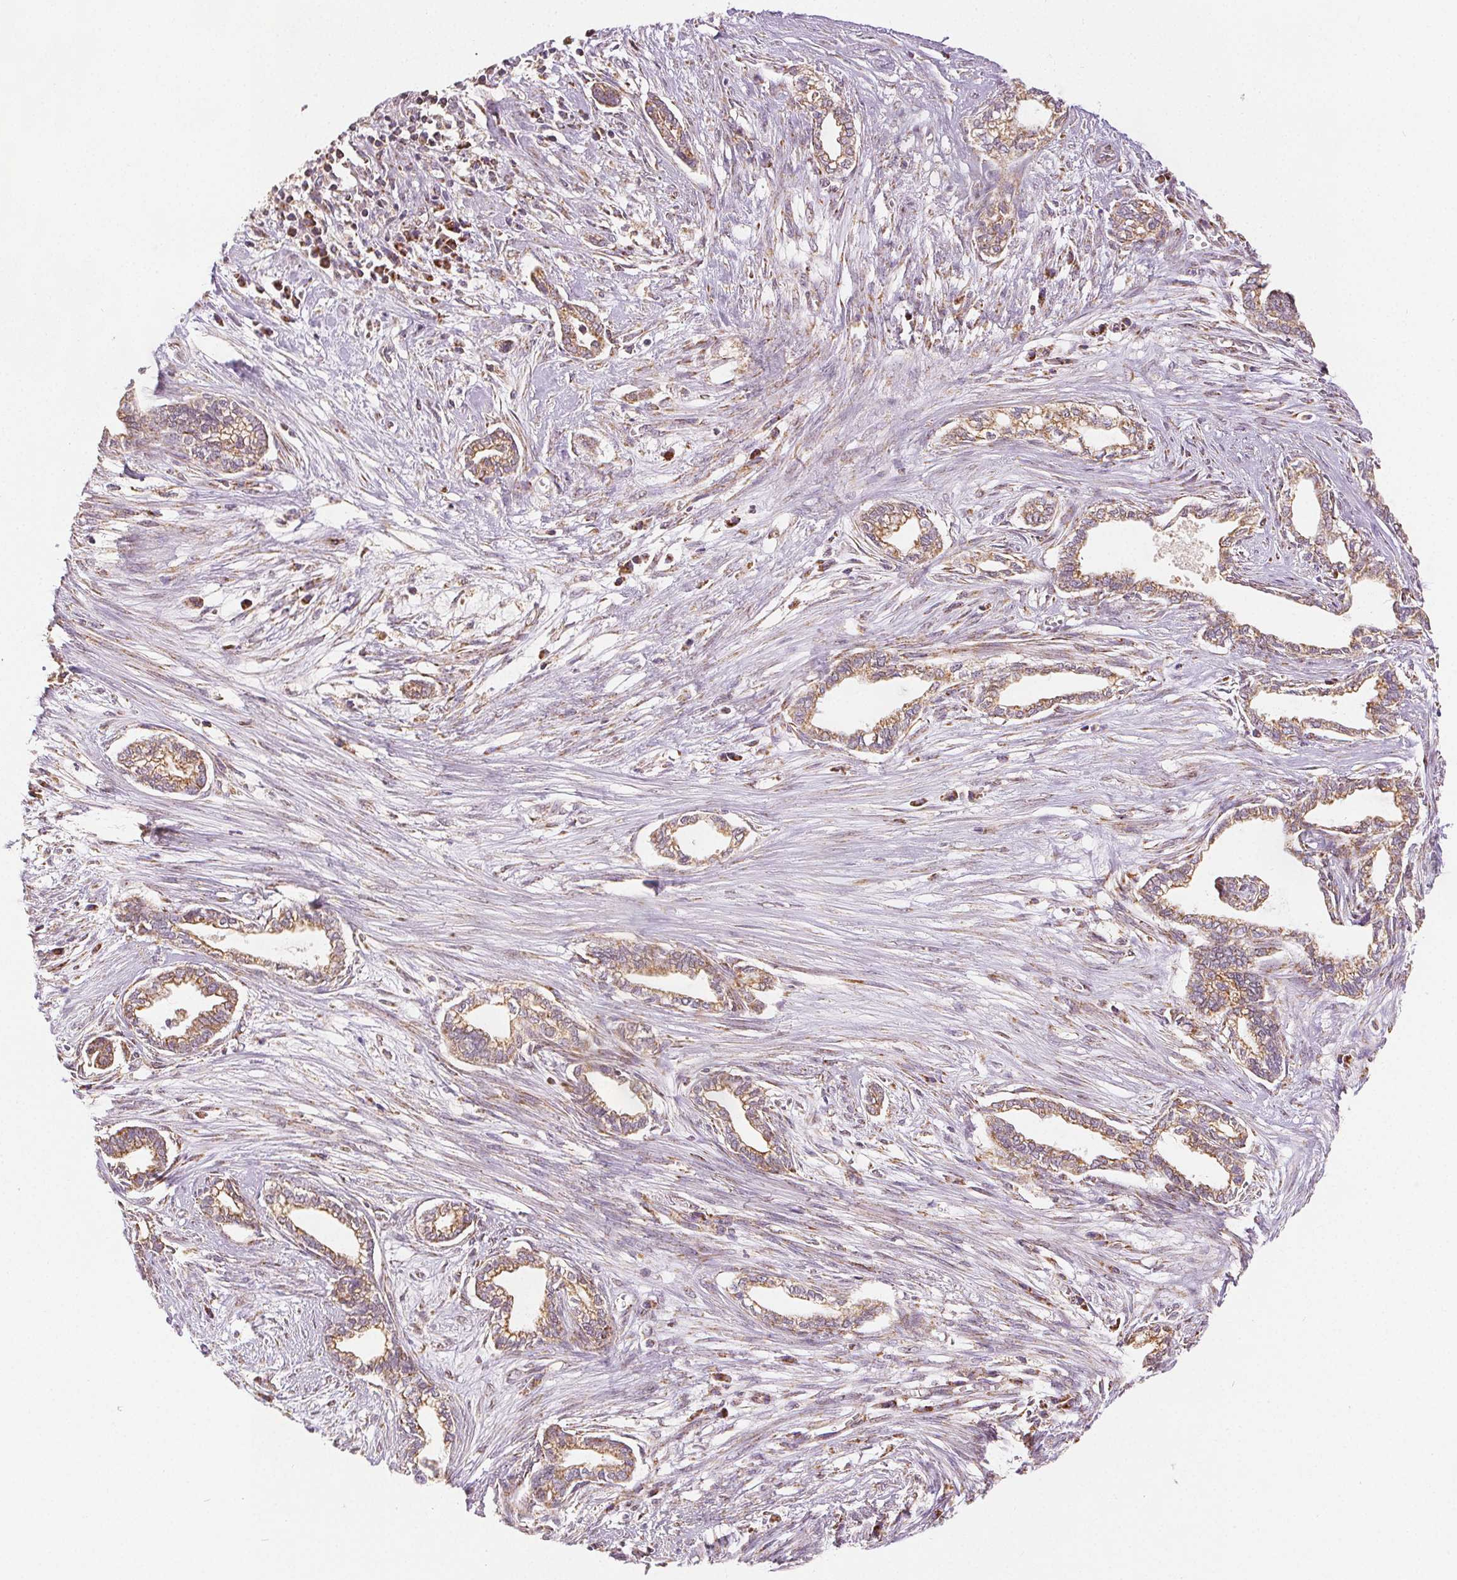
{"staining": {"intensity": "moderate", "quantity": ">75%", "location": "cytoplasmic/membranous"}, "tissue": "cervical cancer", "cell_type": "Tumor cells", "image_type": "cancer", "snomed": [{"axis": "morphology", "description": "Adenocarcinoma, NOS"}, {"axis": "topography", "description": "Cervix"}], "caption": "Human cervical cancer (adenocarcinoma) stained with a brown dye exhibits moderate cytoplasmic/membranous positive positivity in approximately >75% of tumor cells.", "gene": "SDHB", "patient": {"sex": "female", "age": 62}}